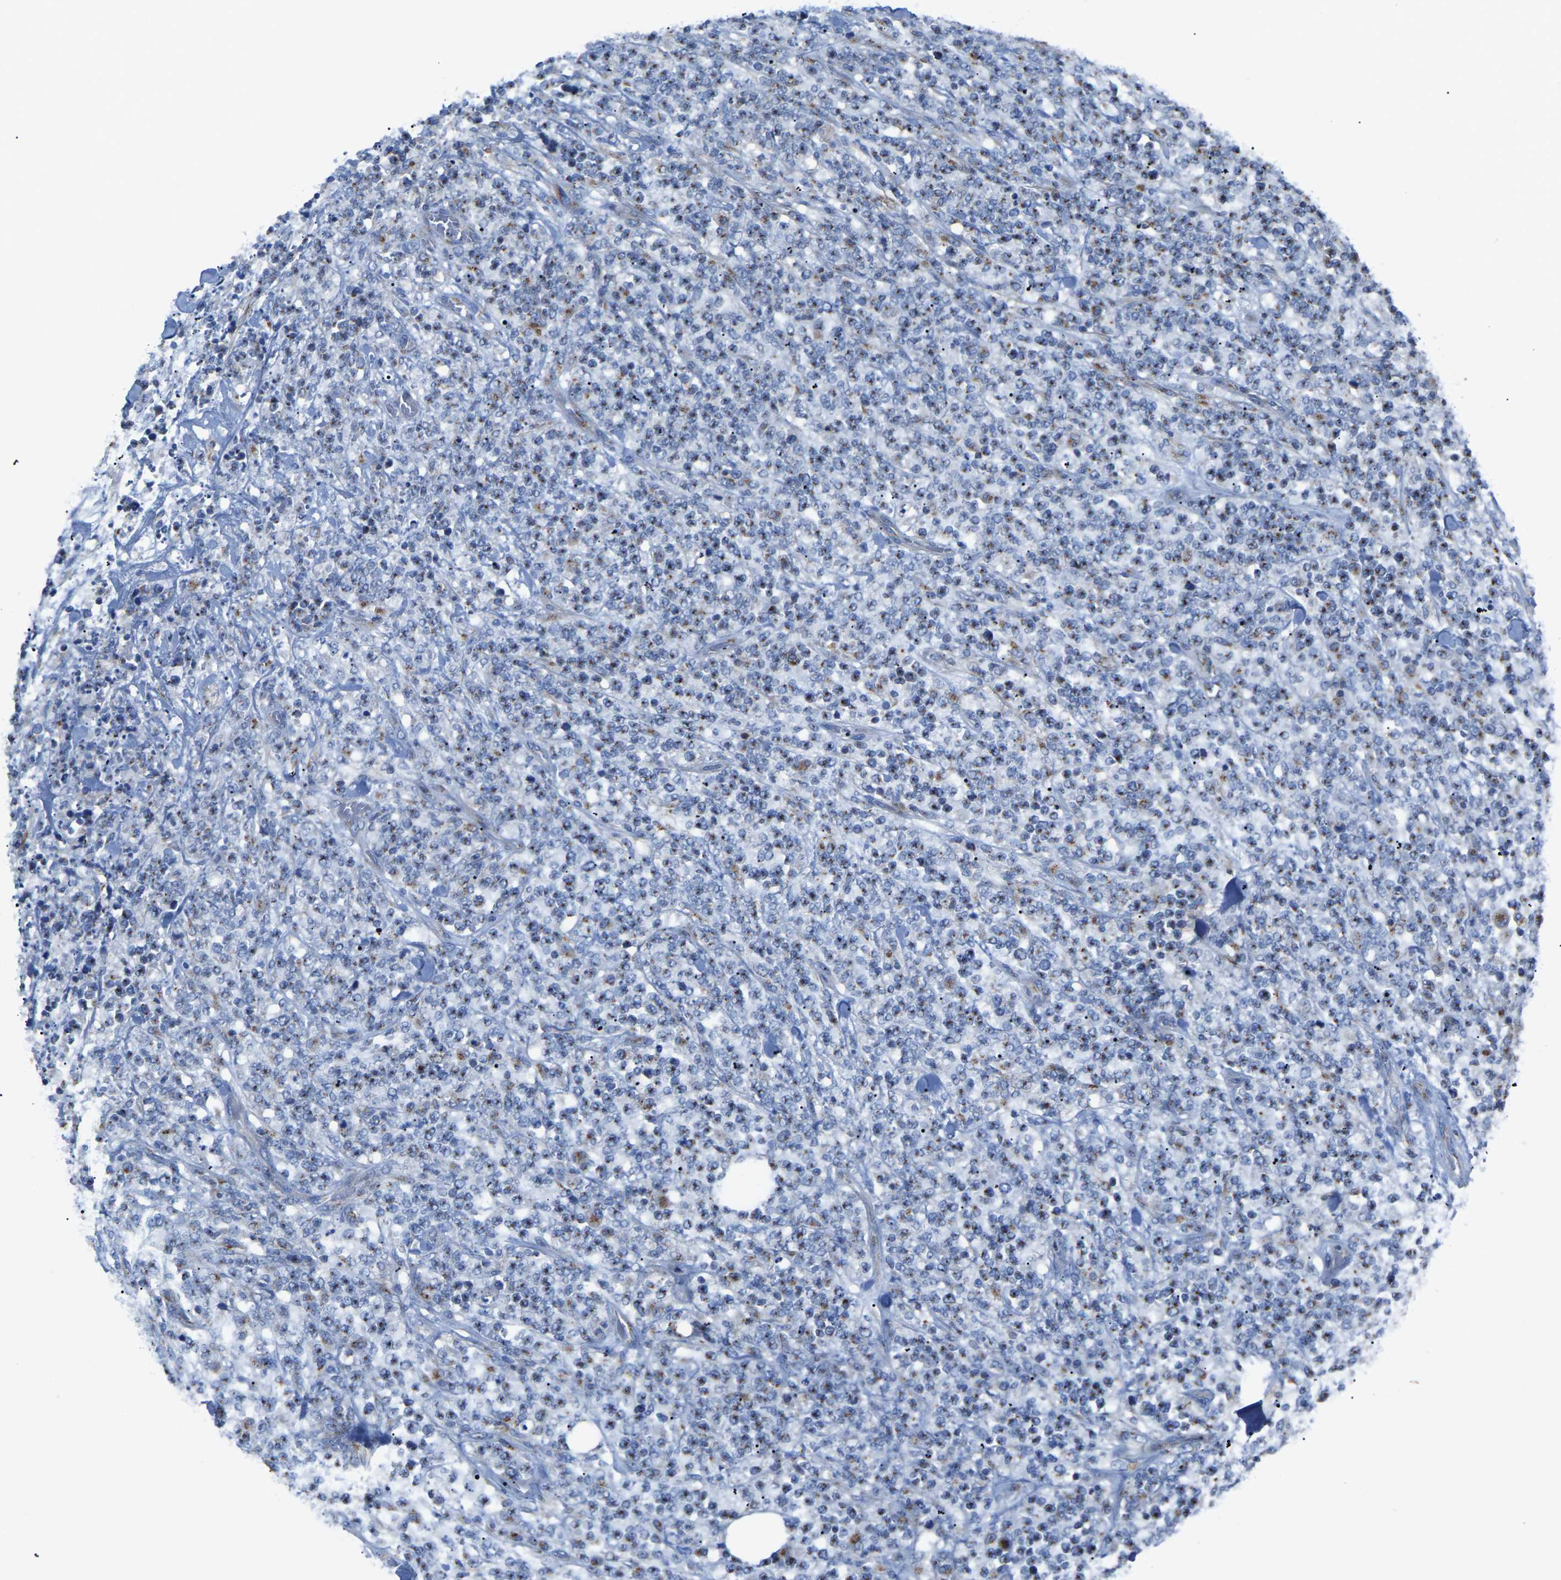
{"staining": {"intensity": "weak", "quantity": "25%-75%", "location": "cytoplasmic/membranous"}, "tissue": "lymphoma", "cell_type": "Tumor cells", "image_type": "cancer", "snomed": [{"axis": "morphology", "description": "Malignant lymphoma, non-Hodgkin's type, High grade"}, {"axis": "topography", "description": "Soft tissue"}], "caption": "A low amount of weak cytoplasmic/membranous positivity is seen in approximately 25%-75% of tumor cells in lymphoma tissue. (Brightfield microscopy of DAB IHC at high magnification).", "gene": "CANT1", "patient": {"sex": "male", "age": 18}}